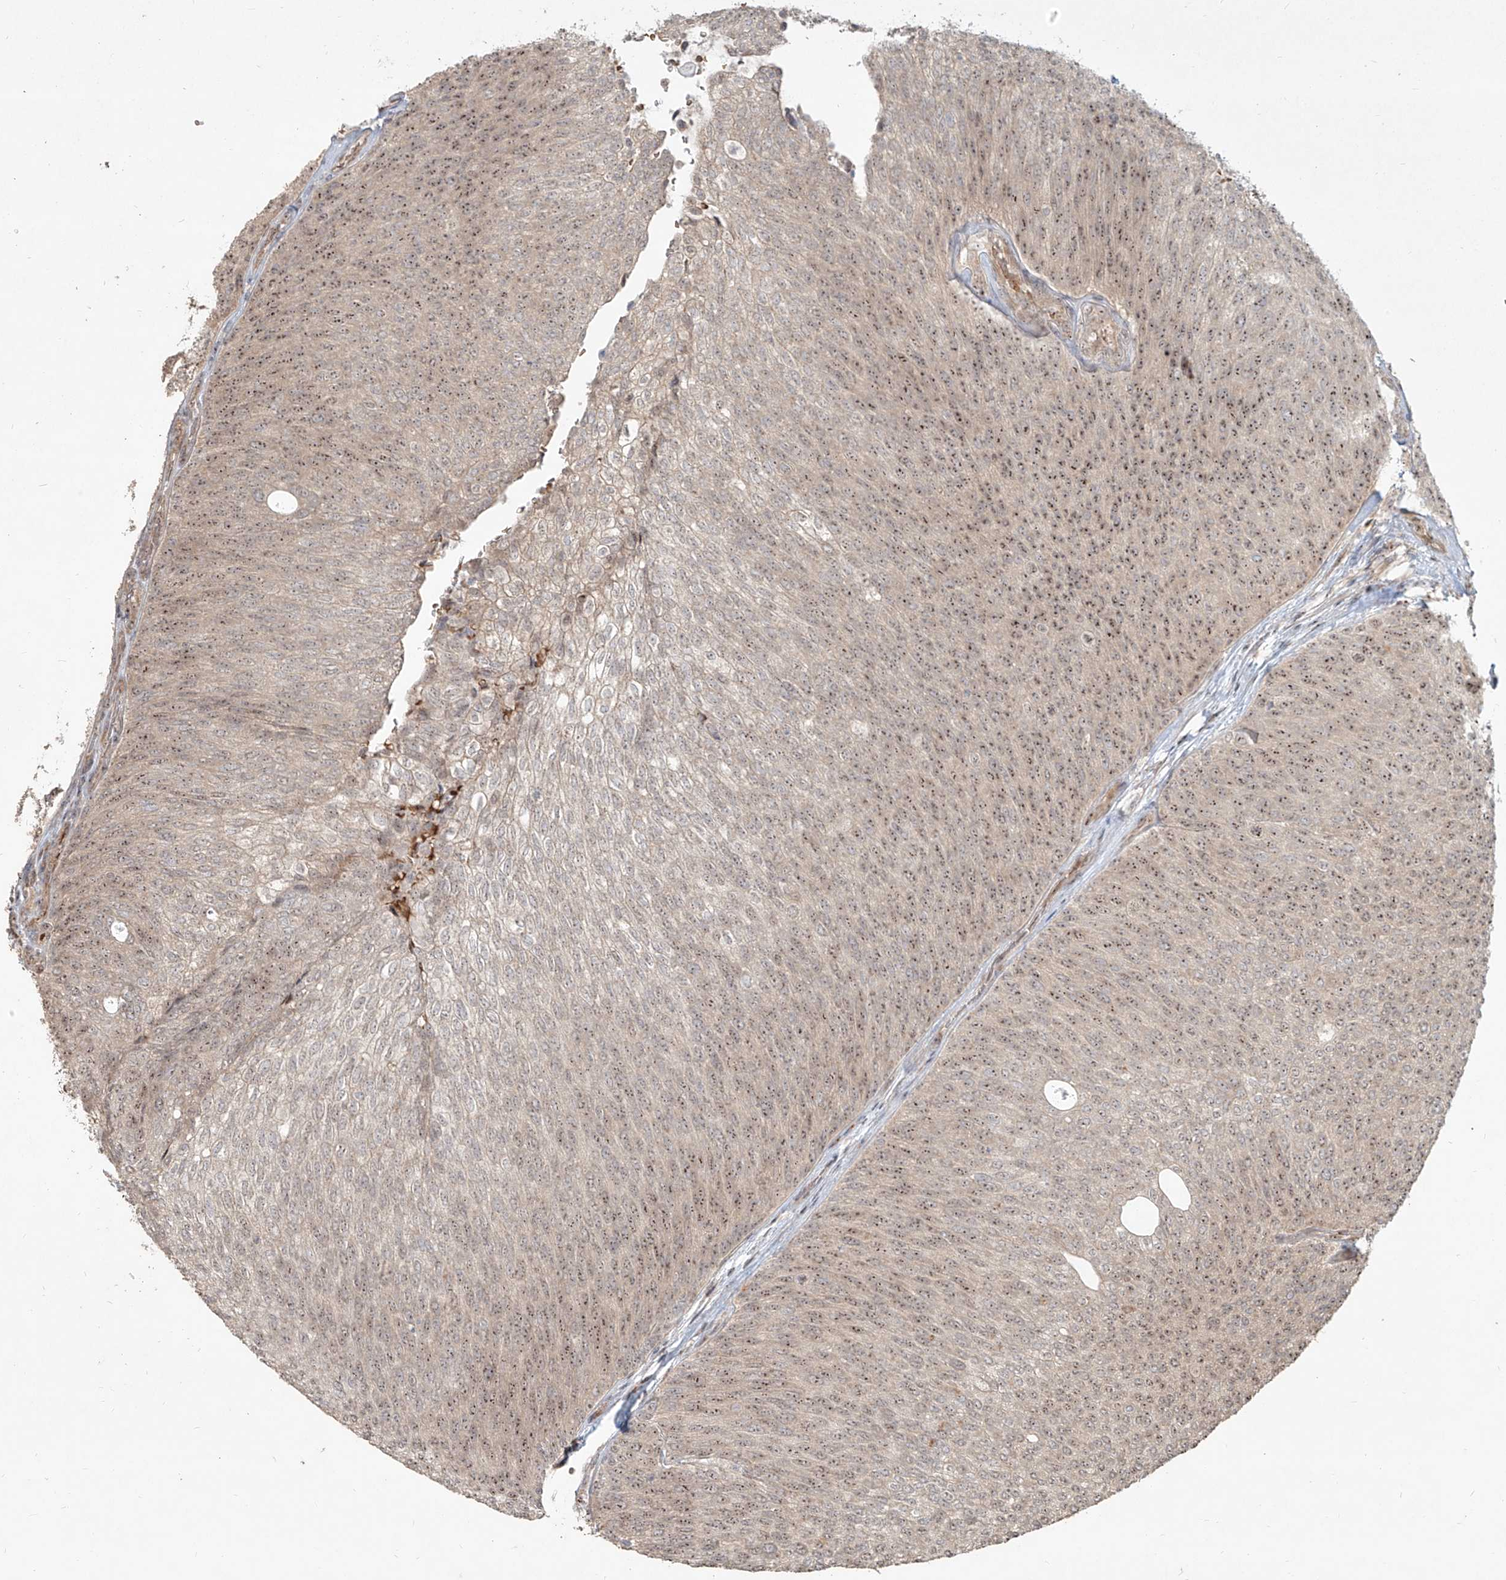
{"staining": {"intensity": "moderate", "quantity": ">75%", "location": "nuclear"}, "tissue": "urothelial cancer", "cell_type": "Tumor cells", "image_type": "cancer", "snomed": [{"axis": "morphology", "description": "Urothelial carcinoma, Low grade"}, {"axis": "topography", "description": "Urinary bladder"}], "caption": "Immunohistochemistry (IHC) staining of urothelial cancer, which shows medium levels of moderate nuclear positivity in approximately >75% of tumor cells indicating moderate nuclear protein staining. The staining was performed using DAB (brown) for protein detection and nuclei were counterstained in hematoxylin (blue).", "gene": "BYSL", "patient": {"sex": "female", "age": 79}}